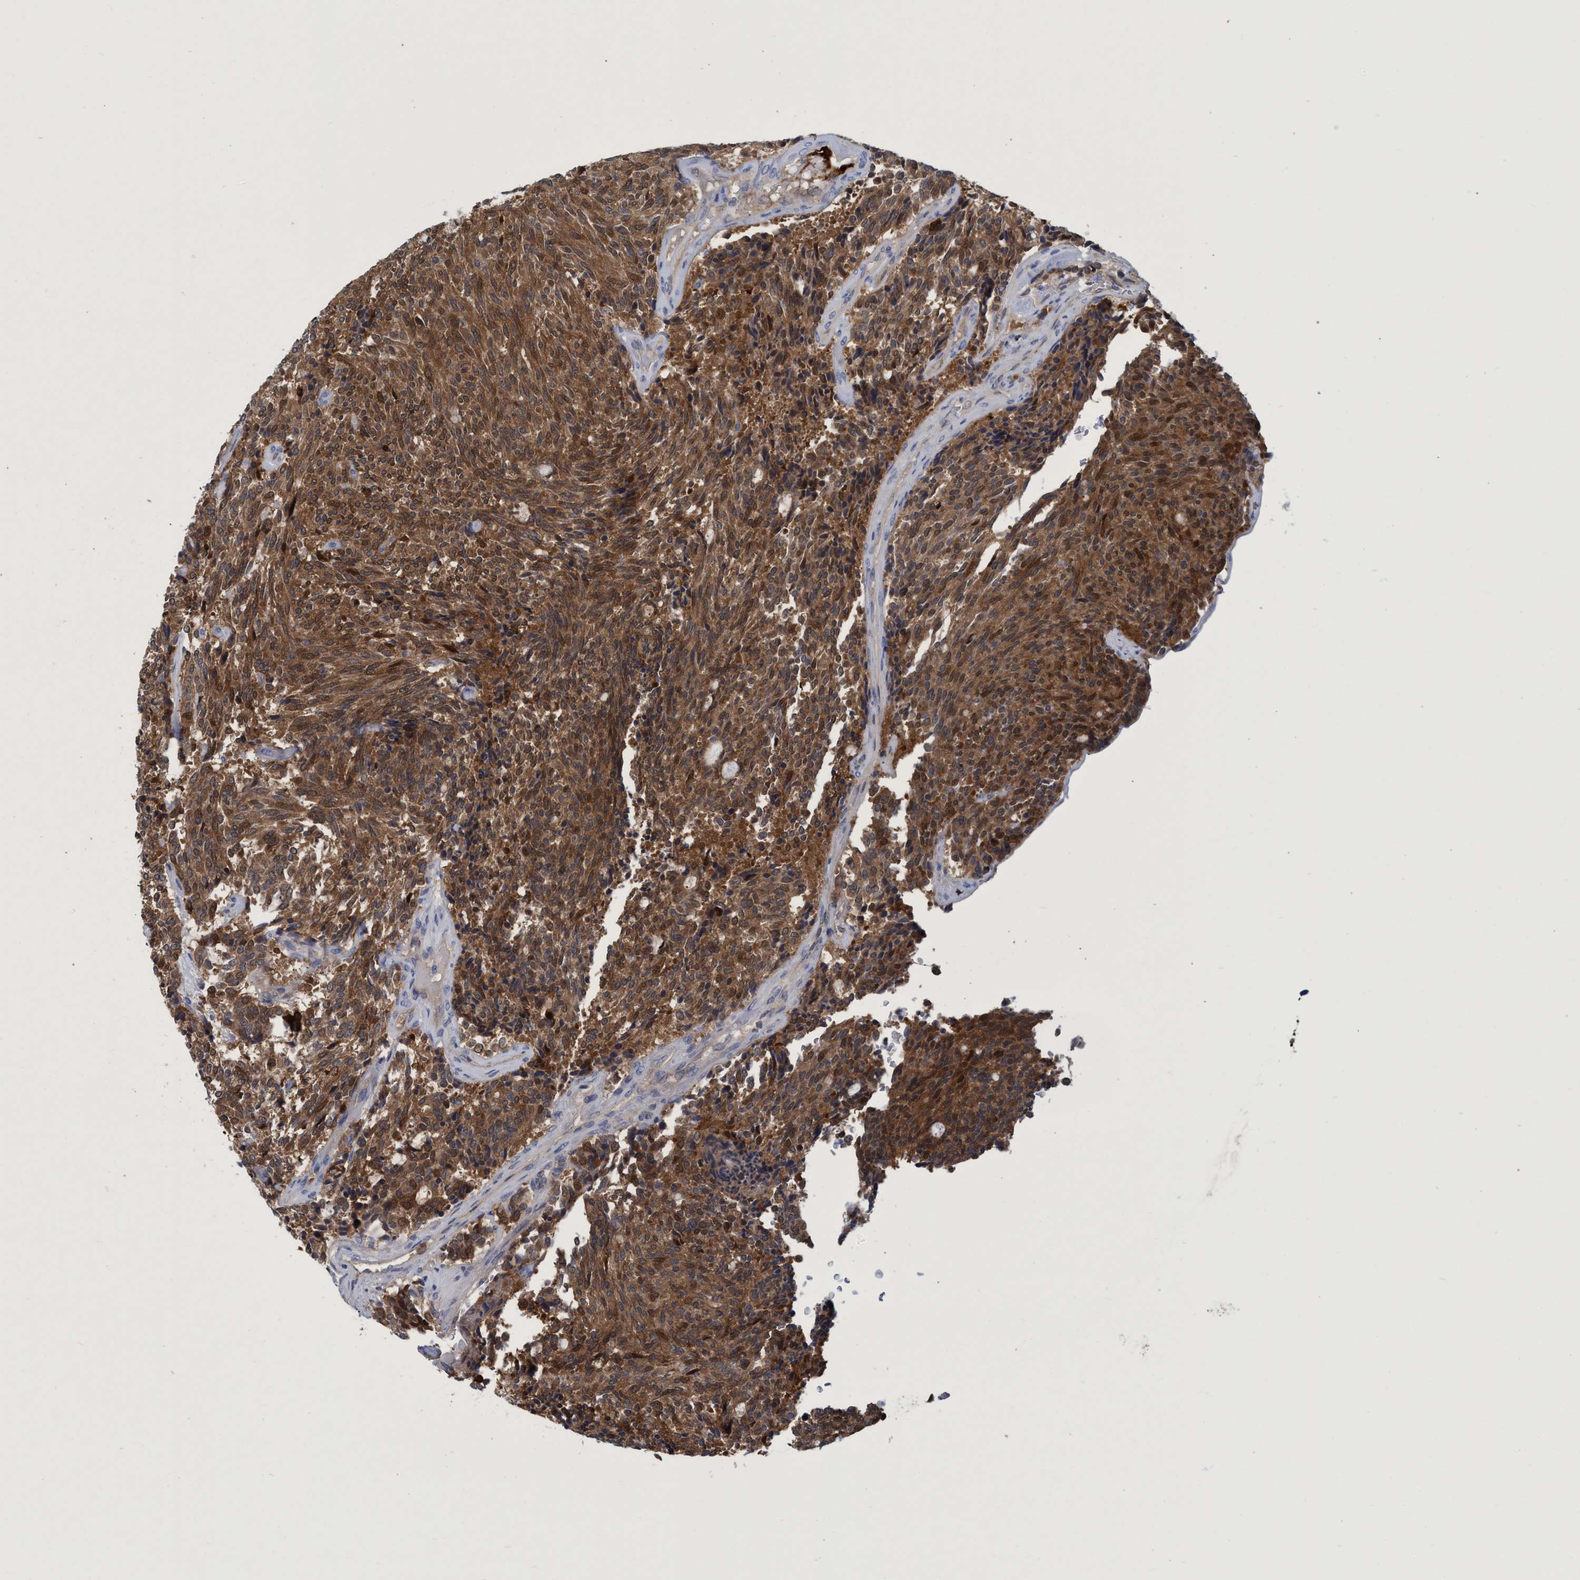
{"staining": {"intensity": "strong", "quantity": ">75%", "location": "cytoplasmic/membranous,nuclear"}, "tissue": "carcinoid", "cell_type": "Tumor cells", "image_type": "cancer", "snomed": [{"axis": "morphology", "description": "Carcinoid, malignant, NOS"}, {"axis": "topography", "description": "Pancreas"}], "caption": "A brown stain shows strong cytoplasmic/membranous and nuclear staining of a protein in carcinoid (malignant) tumor cells.", "gene": "PNPO", "patient": {"sex": "female", "age": 54}}